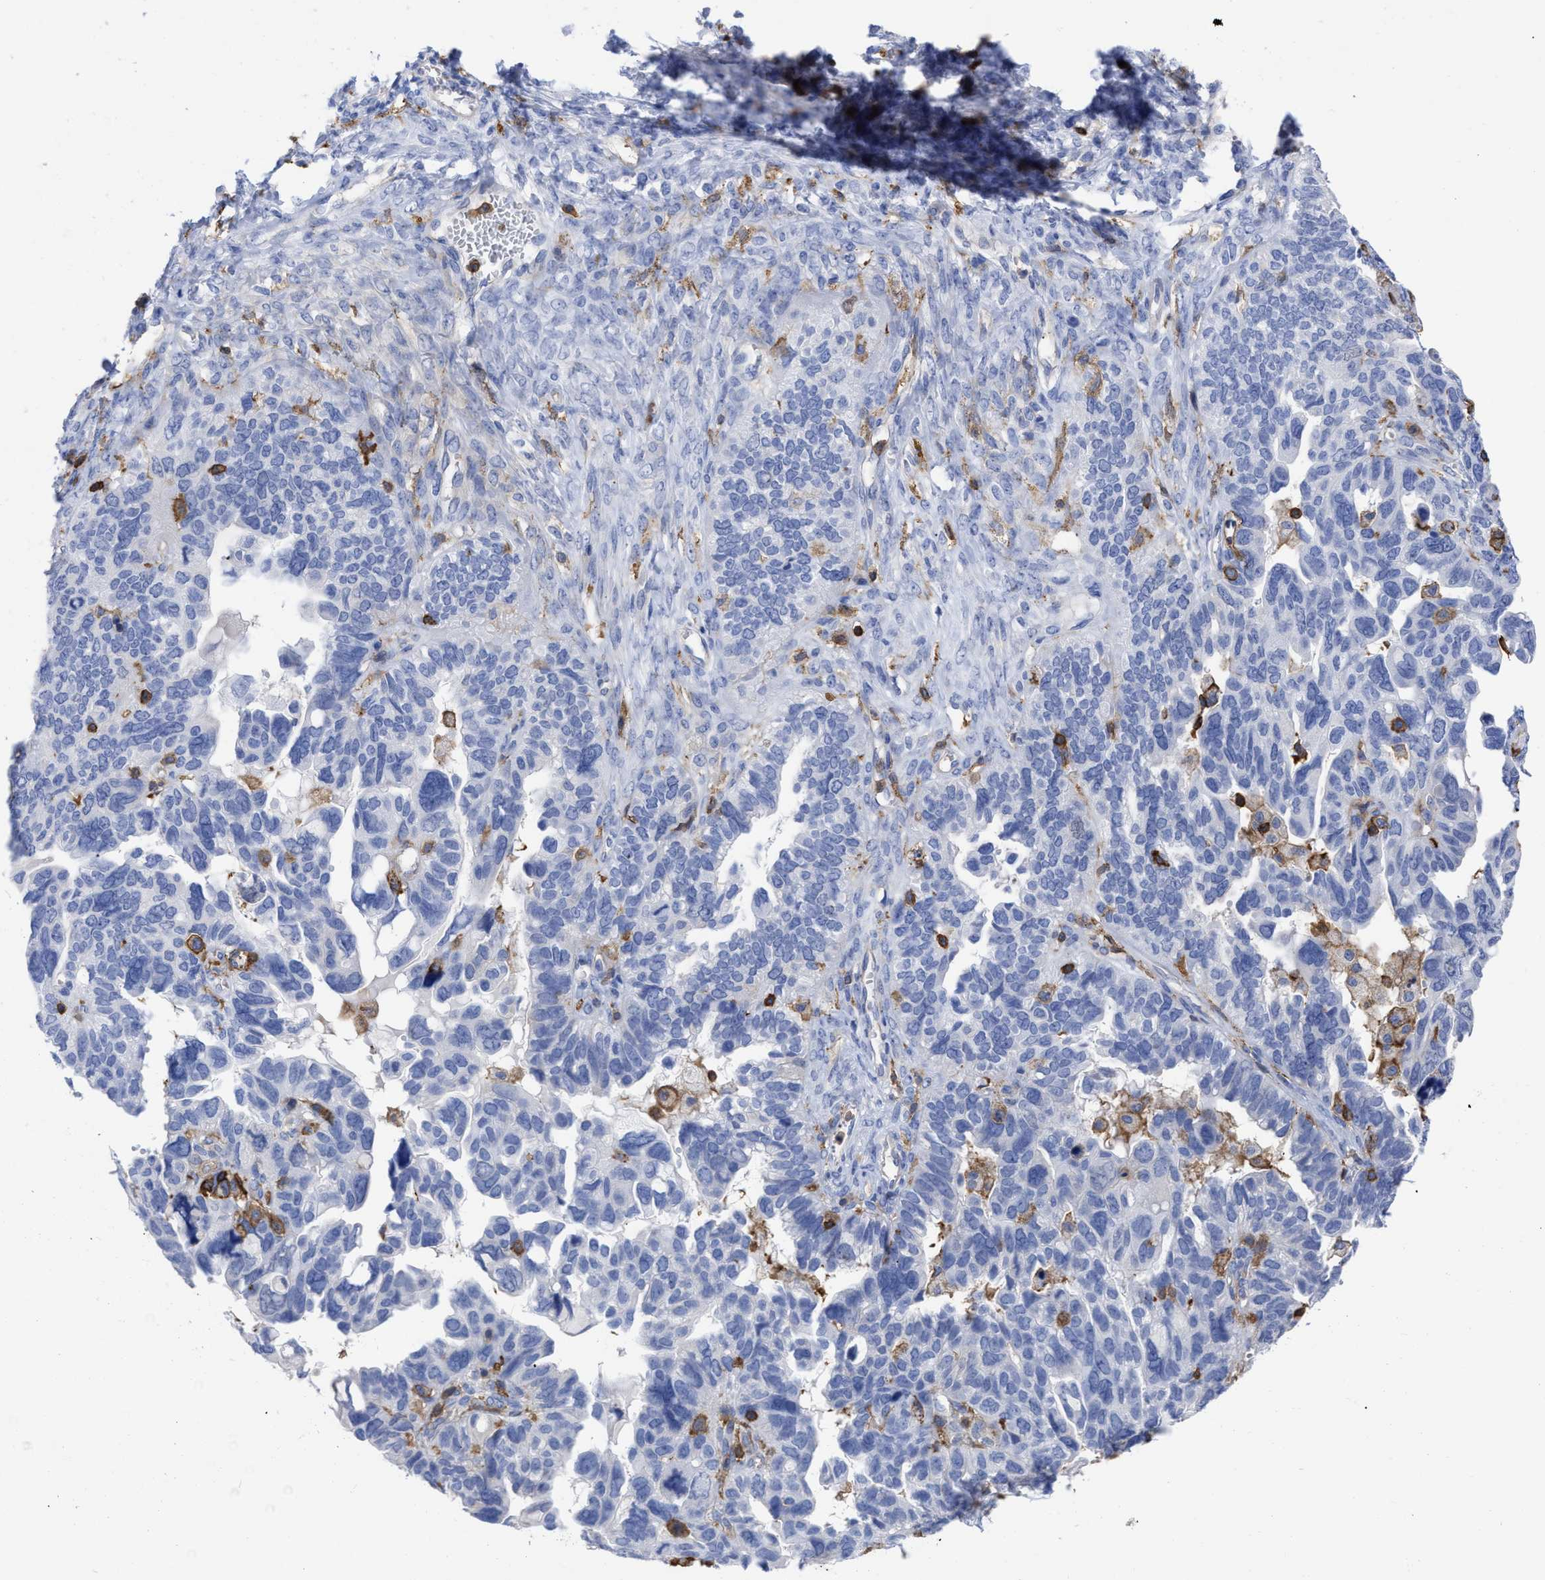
{"staining": {"intensity": "negative", "quantity": "none", "location": "none"}, "tissue": "ovarian cancer", "cell_type": "Tumor cells", "image_type": "cancer", "snomed": [{"axis": "morphology", "description": "Cystadenocarcinoma, serous, NOS"}, {"axis": "topography", "description": "Ovary"}], "caption": "This is an immunohistochemistry (IHC) photomicrograph of ovarian cancer (serous cystadenocarcinoma). There is no expression in tumor cells.", "gene": "HCLS1", "patient": {"sex": "female", "age": 79}}